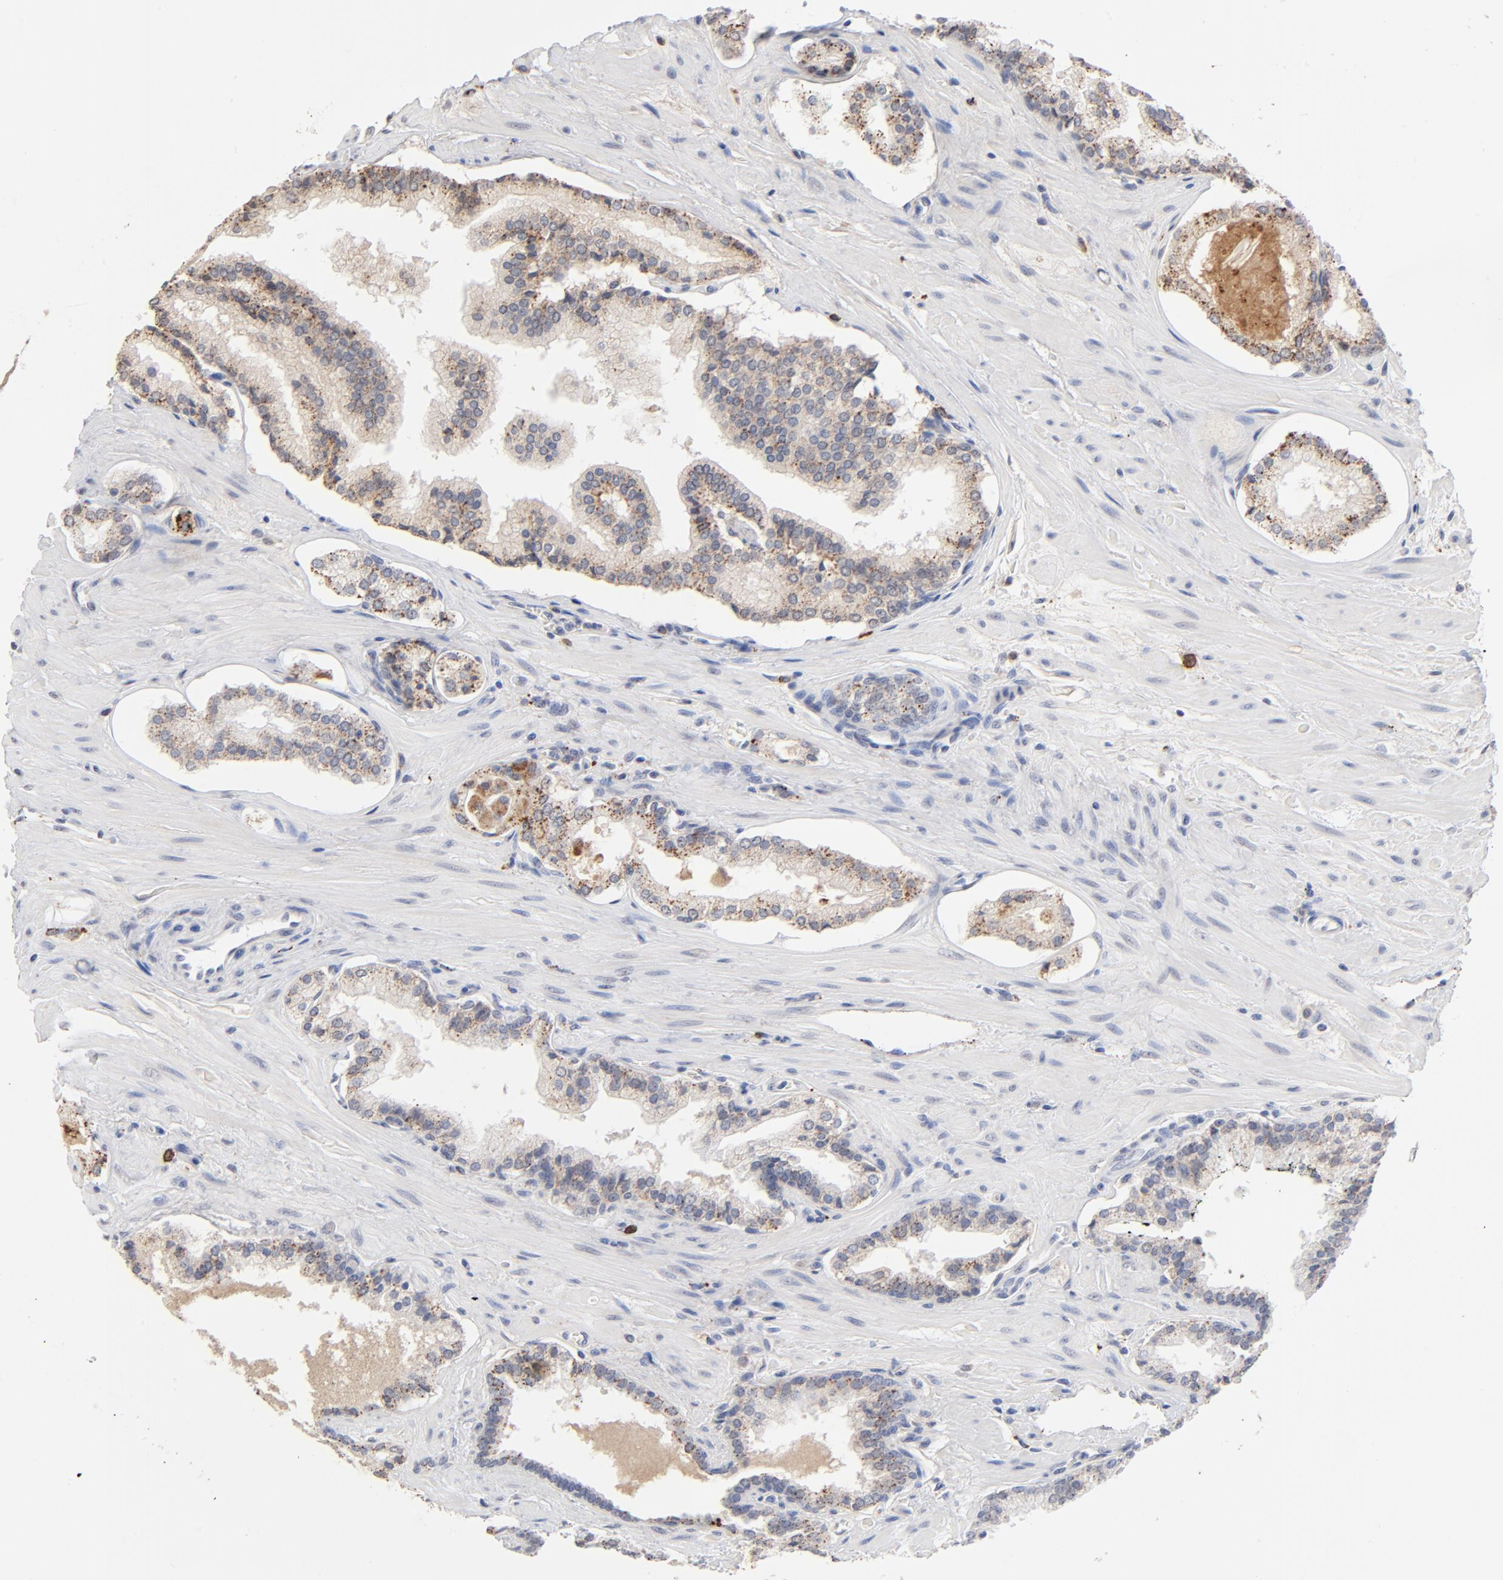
{"staining": {"intensity": "strong", "quantity": ">75%", "location": "cytoplasmic/membranous"}, "tissue": "prostate cancer", "cell_type": "Tumor cells", "image_type": "cancer", "snomed": [{"axis": "morphology", "description": "Adenocarcinoma, Medium grade"}, {"axis": "topography", "description": "Prostate"}], "caption": "Protein expression analysis of human prostate adenocarcinoma (medium-grade) reveals strong cytoplasmic/membranous positivity in about >75% of tumor cells. Using DAB (brown) and hematoxylin (blue) stains, captured at high magnification using brightfield microscopy.", "gene": "LTBP2", "patient": {"sex": "male", "age": 60}}